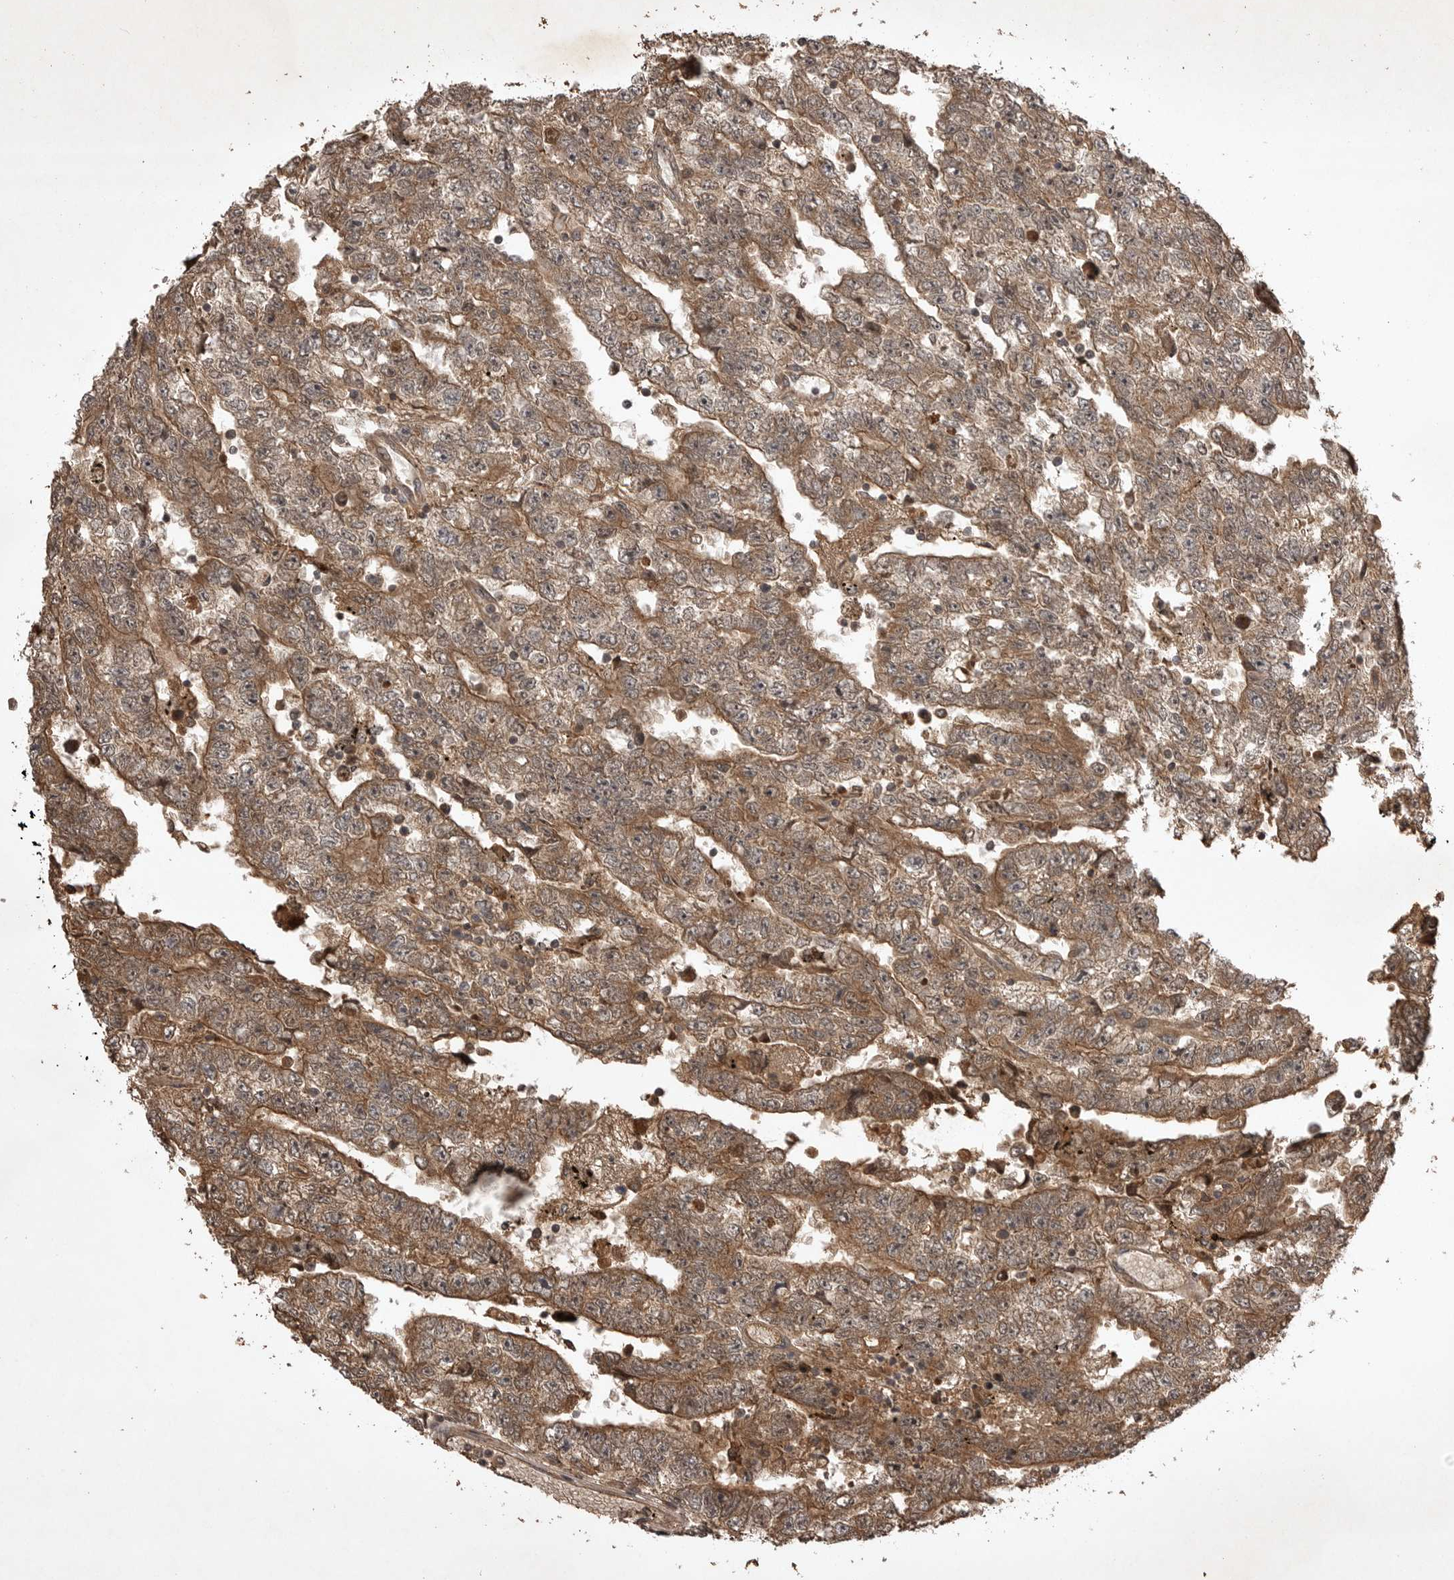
{"staining": {"intensity": "moderate", "quantity": ">75%", "location": "cytoplasmic/membranous"}, "tissue": "testis cancer", "cell_type": "Tumor cells", "image_type": "cancer", "snomed": [{"axis": "morphology", "description": "Carcinoma, Embryonal, NOS"}, {"axis": "topography", "description": "Testis"}], "caption": "The image exhibits staining of testis cancer (embryonal carcinoma), revealing moderate cytoplasmic/membranous protein expression (brown color) within tumor cells. The staining was performed using DAB (3,3'-diaminobenzidine) to visualize the protein expression in brown, while the nuclei were stained in blue with hematoxylin (Magnification: 20x).", "gene": "AKAP7", "patient": {"sex": "male", "age": 25}}